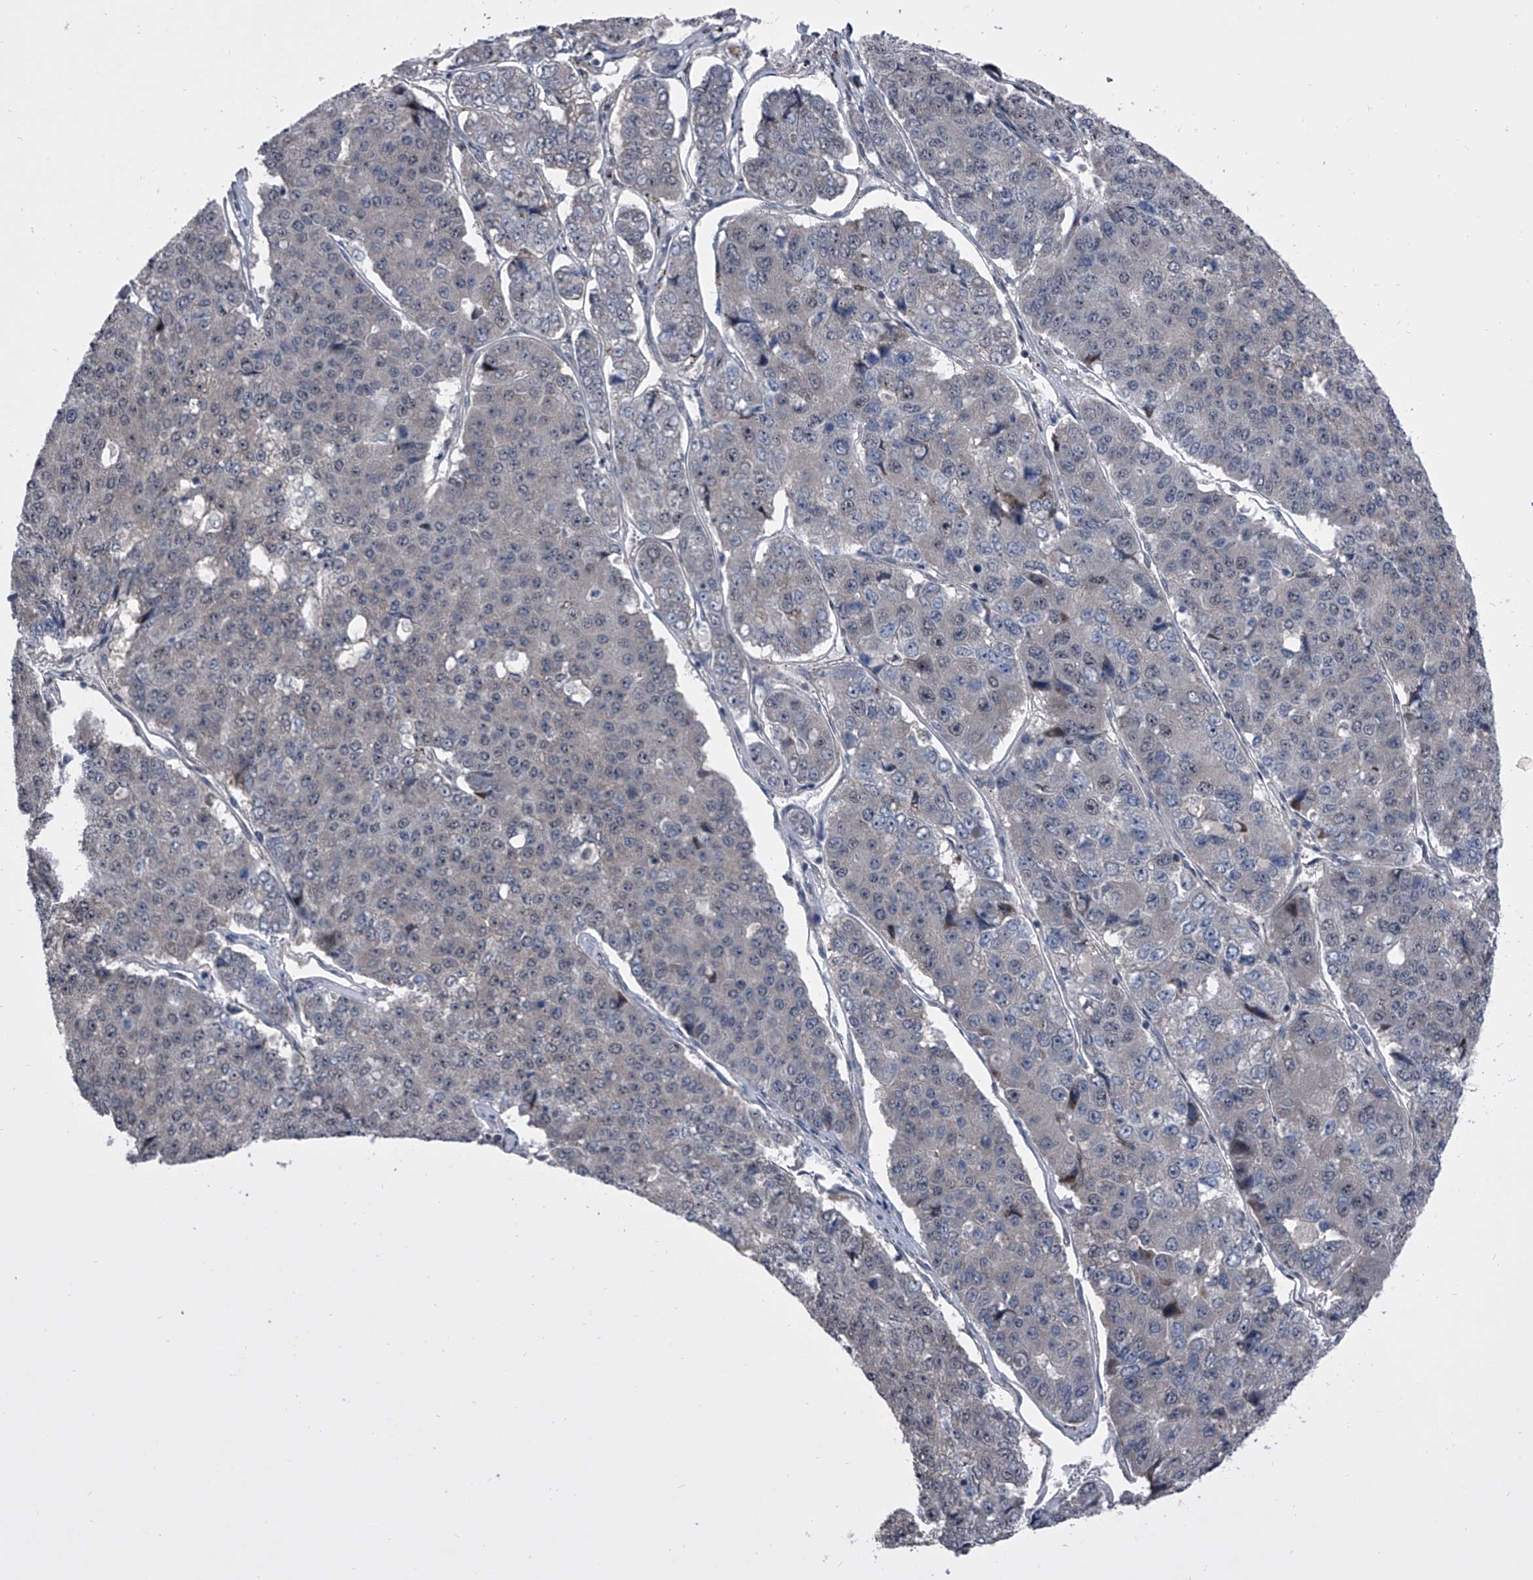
{"staining": {"intensity": "negative", "quantity": "none", "location": "none"}, "tissue": "pancreatic cancer", "cell_type": "Tumor cells", "image_type": "cancer", "snomed": [{"axis": "morphology", "description": "Adenocarcinoma, NOS"}, {"axis": "topography", "description": "Pancreas"}], "caption": "Tumor cells are negative for protein expression in human pancreatic cancer.", "gene": "ELK4", "patient": {"sex": "male", "age": 50}}